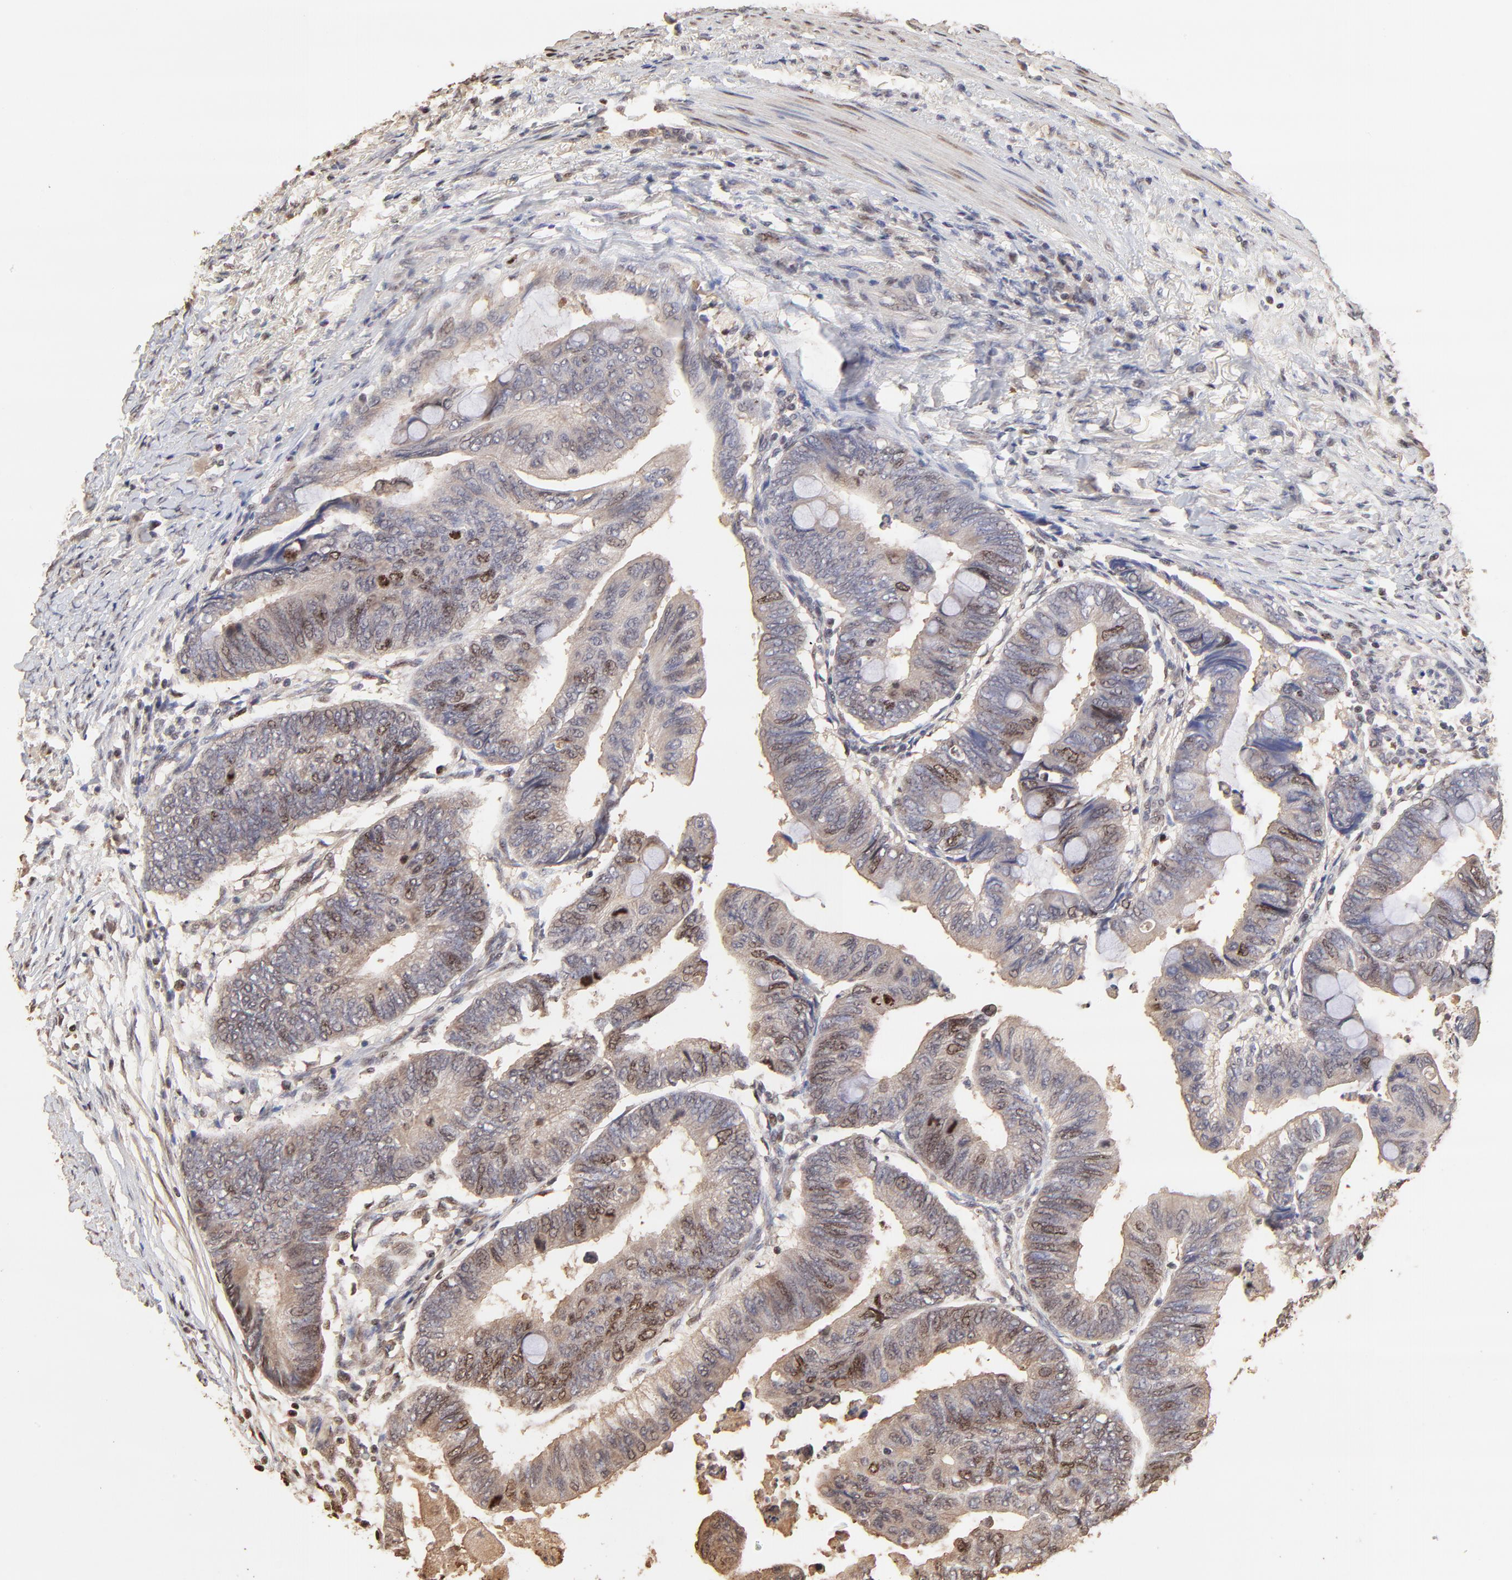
{"staining": {"intensity": "moderate", "quantity": "25%-75%", "location": "nuclear"}, "tissue": "colorectal cancer", "cell_type": "Tumor cells", "image_type": "cancer", "snomed": [{"axis": "morphology", "description": "Normal tissue, NOS"}, {"axis": "morphology", "description": "Adenocarcinoma, NOS"}, {"axis": "topography", "description": "Rectum"}, {"axis": "topography", "description": "Peripheral nerve tissue"}], "caption": "Human colorectal cancer (adenocarcinoma) stained with a protein marker exhibits moderate staining in tumor cells.", "gene": "BIRC5", "patient": {"sex": "male", "age": 92}}